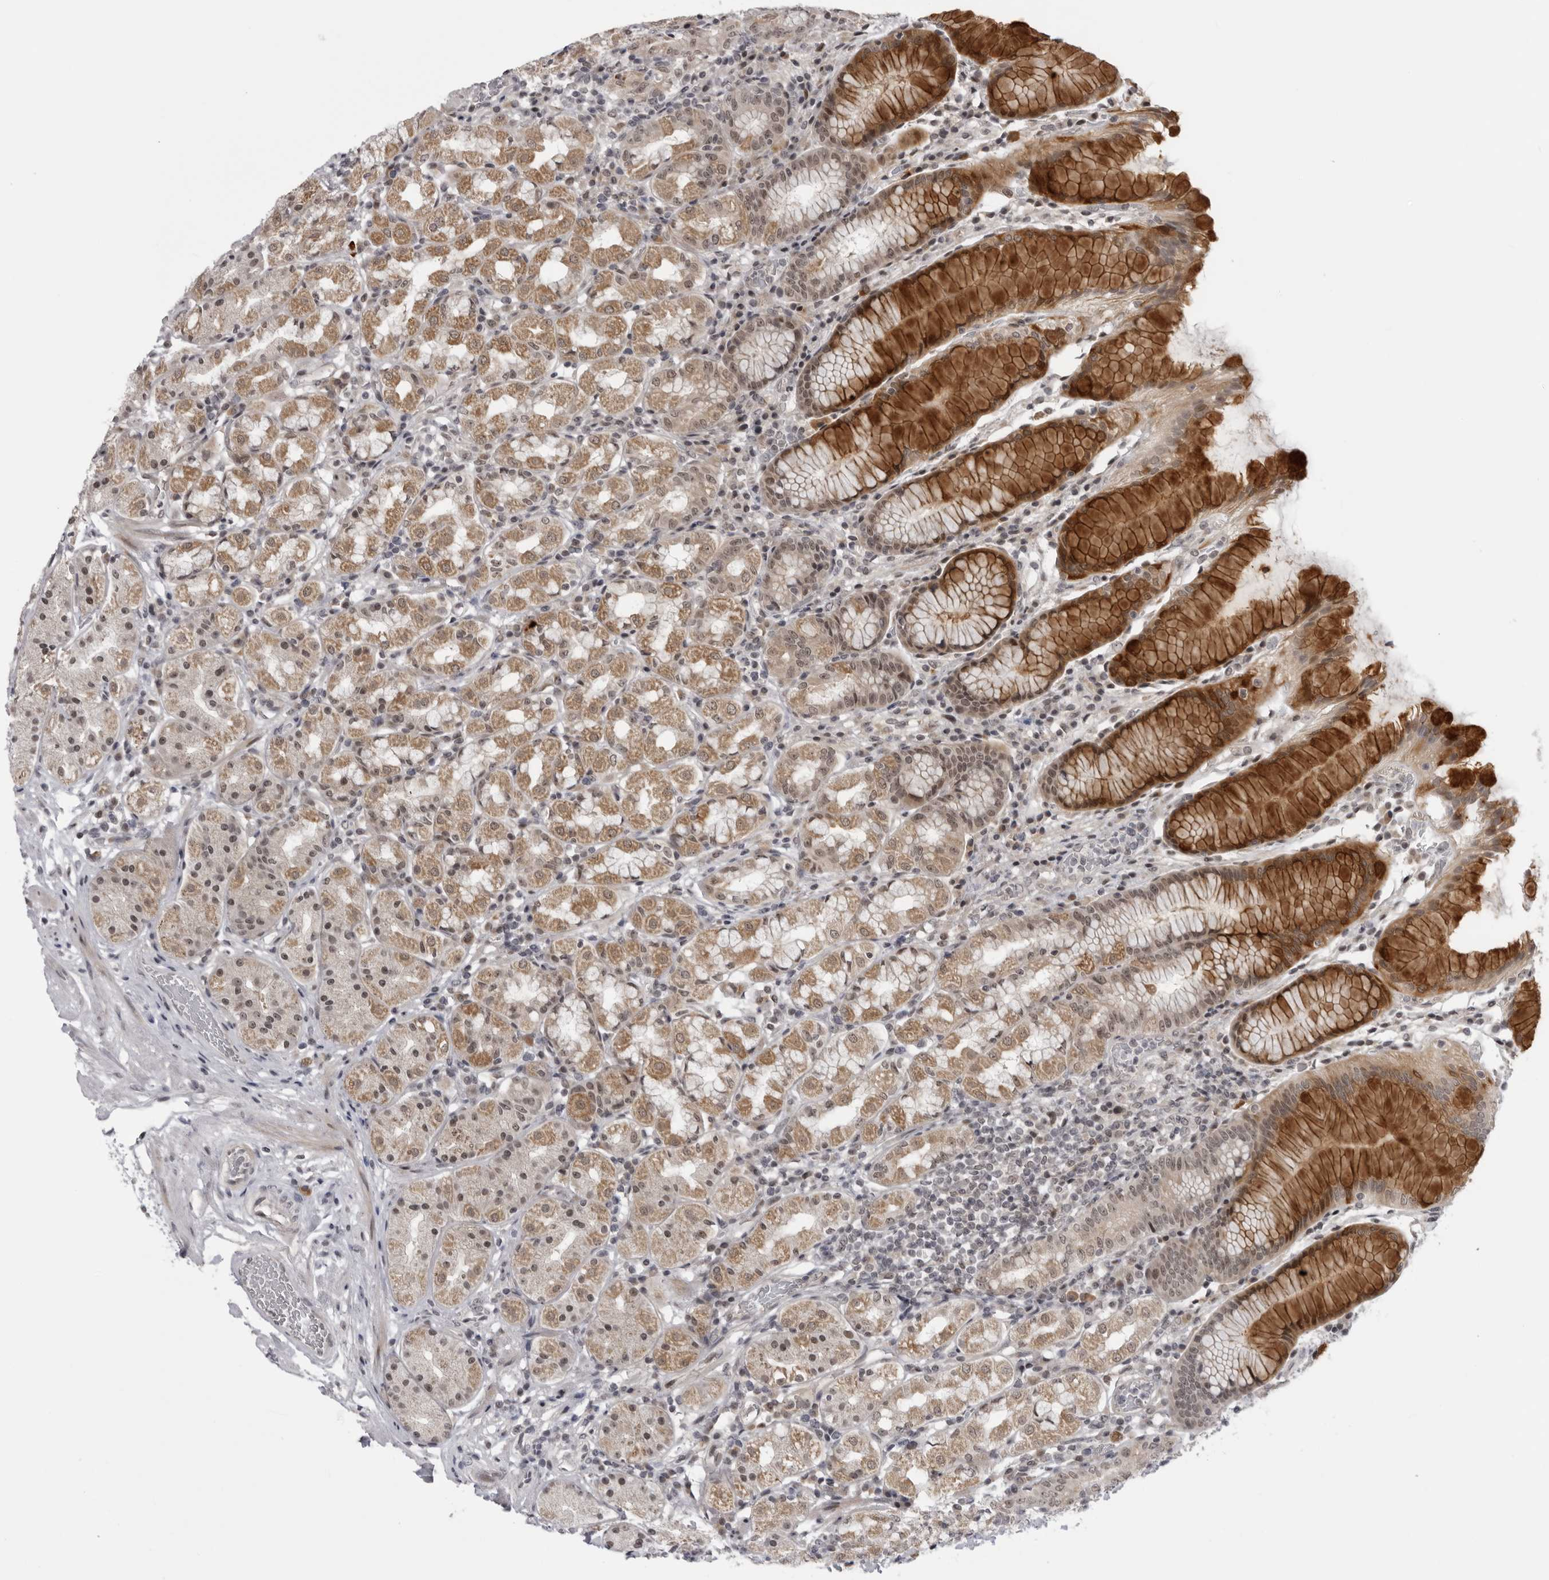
{"staining": {"intensity": "moderate", "quantity": ">75%", "location": "cytoplasmic/membranous,nuclear"}, "tissue": "stomach", "cell_type": "Glandular cells", "image_type": "normal", "snomed": [{"axis": "morphology", "description": "Normal tissue, NOS"}, {"axis": "topography", "description": "Stomach, lower"}], "caption": "DAB immunohistochemical staining of unremarkable human stomach exhibits moderate cytoplasmic/membranous,nuclear protein staining in about >75% of glandular cells.", "gene": "ALPK2", "patient": {"sex": "female", "age": 56}}